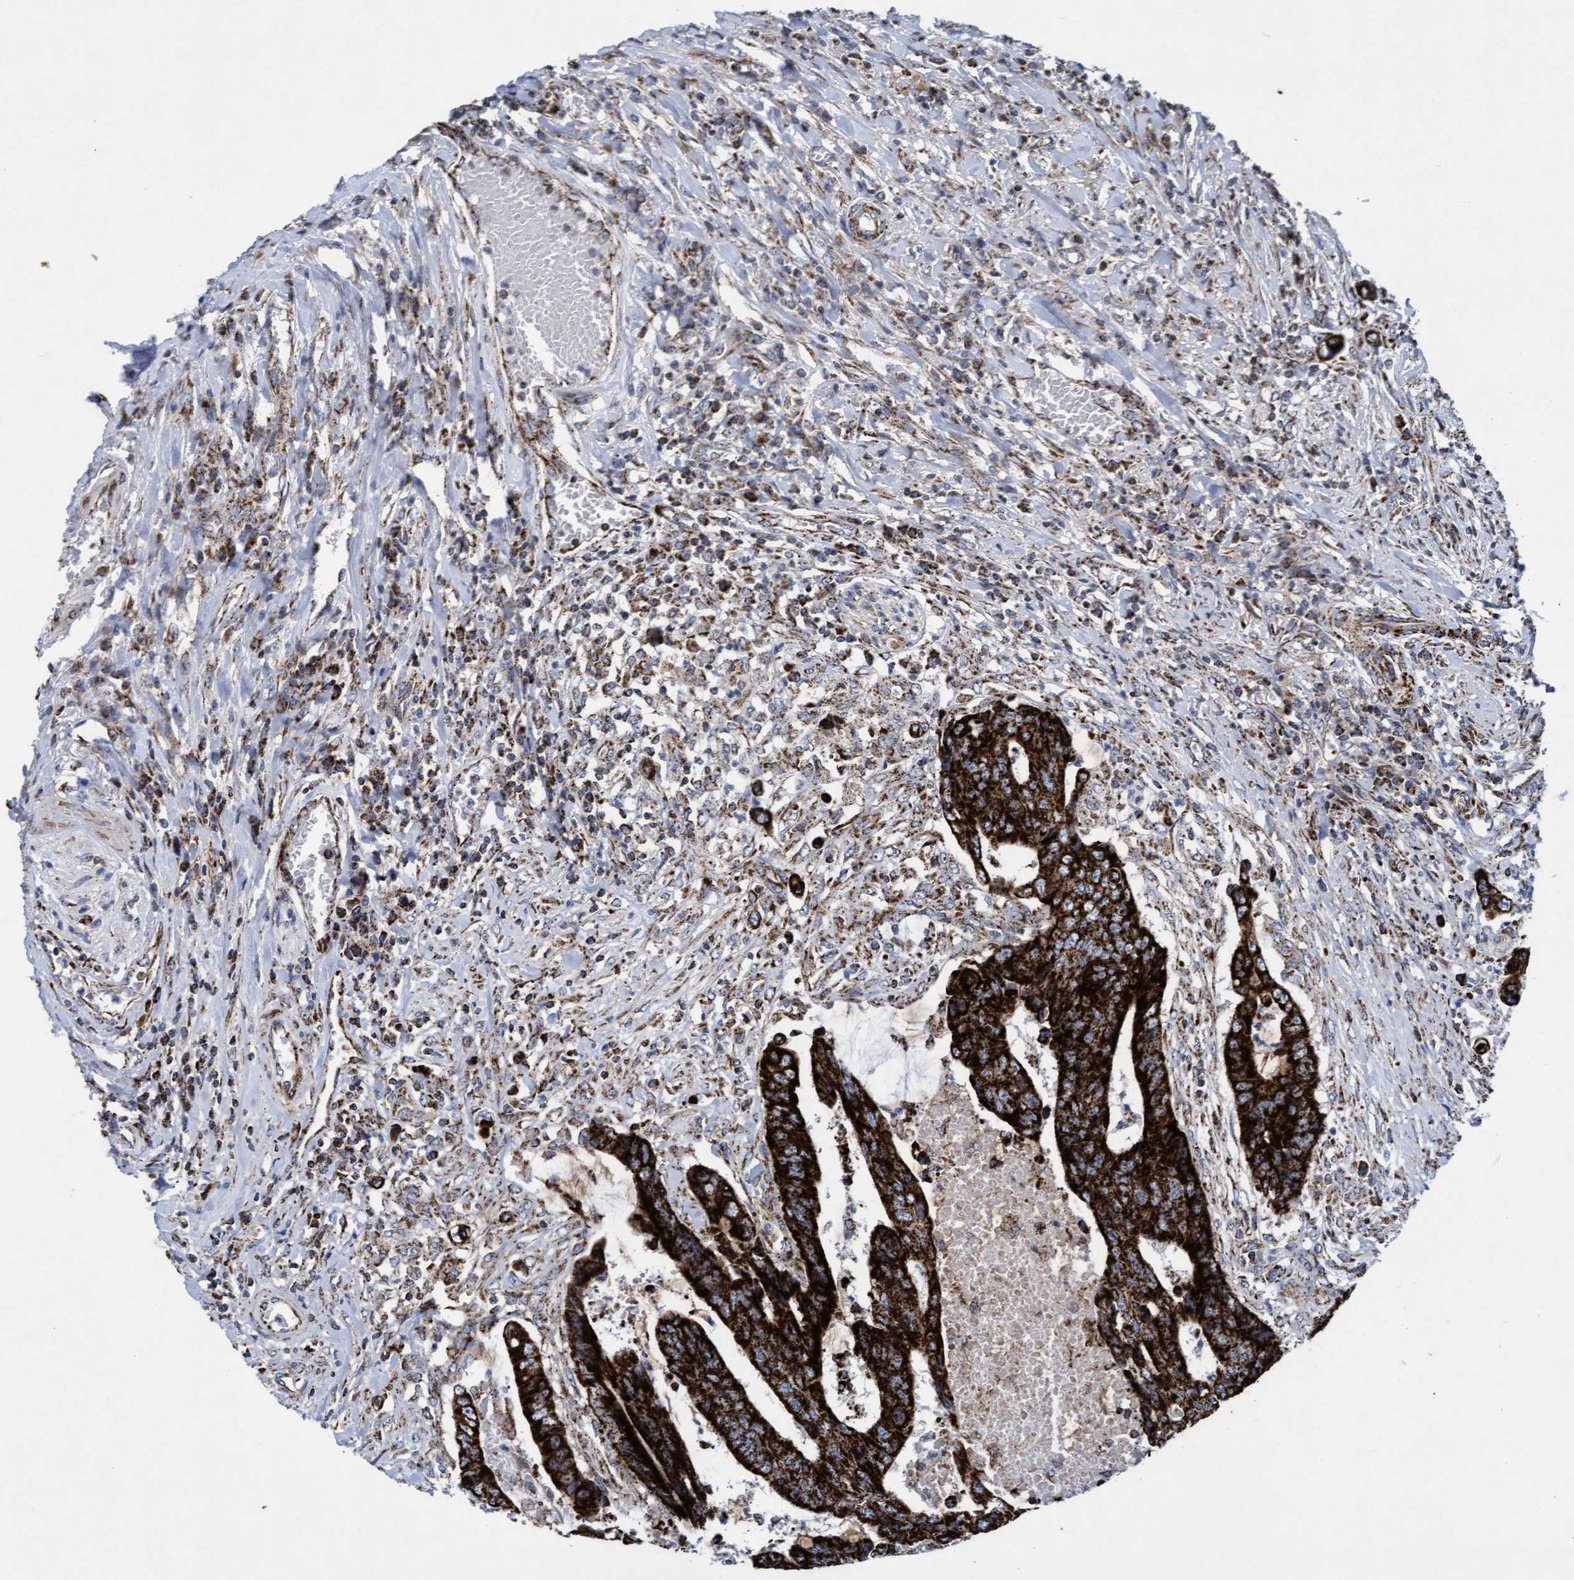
{"staining": {"intensity": "strong", "quantity": ">75%", "location": "cytoplasmic/membranous"}, "tissue": "colorectal cancer", "cell_type": "Tumor cells", "image_type": "cancer", "snomed": [{"axis": "morphology", "description": "Adenocarcinoma, NOS"}, {"axis": "topography", "description": "Rectum"}], "caption": "An image showing strong cytoplasmic/membranous positivity in approximately >75% of tumor cells in adenocarcinoma (colorectal), as visualized by brown immunohistochemical staining.", "gene": "MRPL38", "patient": {"sex": "male", "age": 84}}